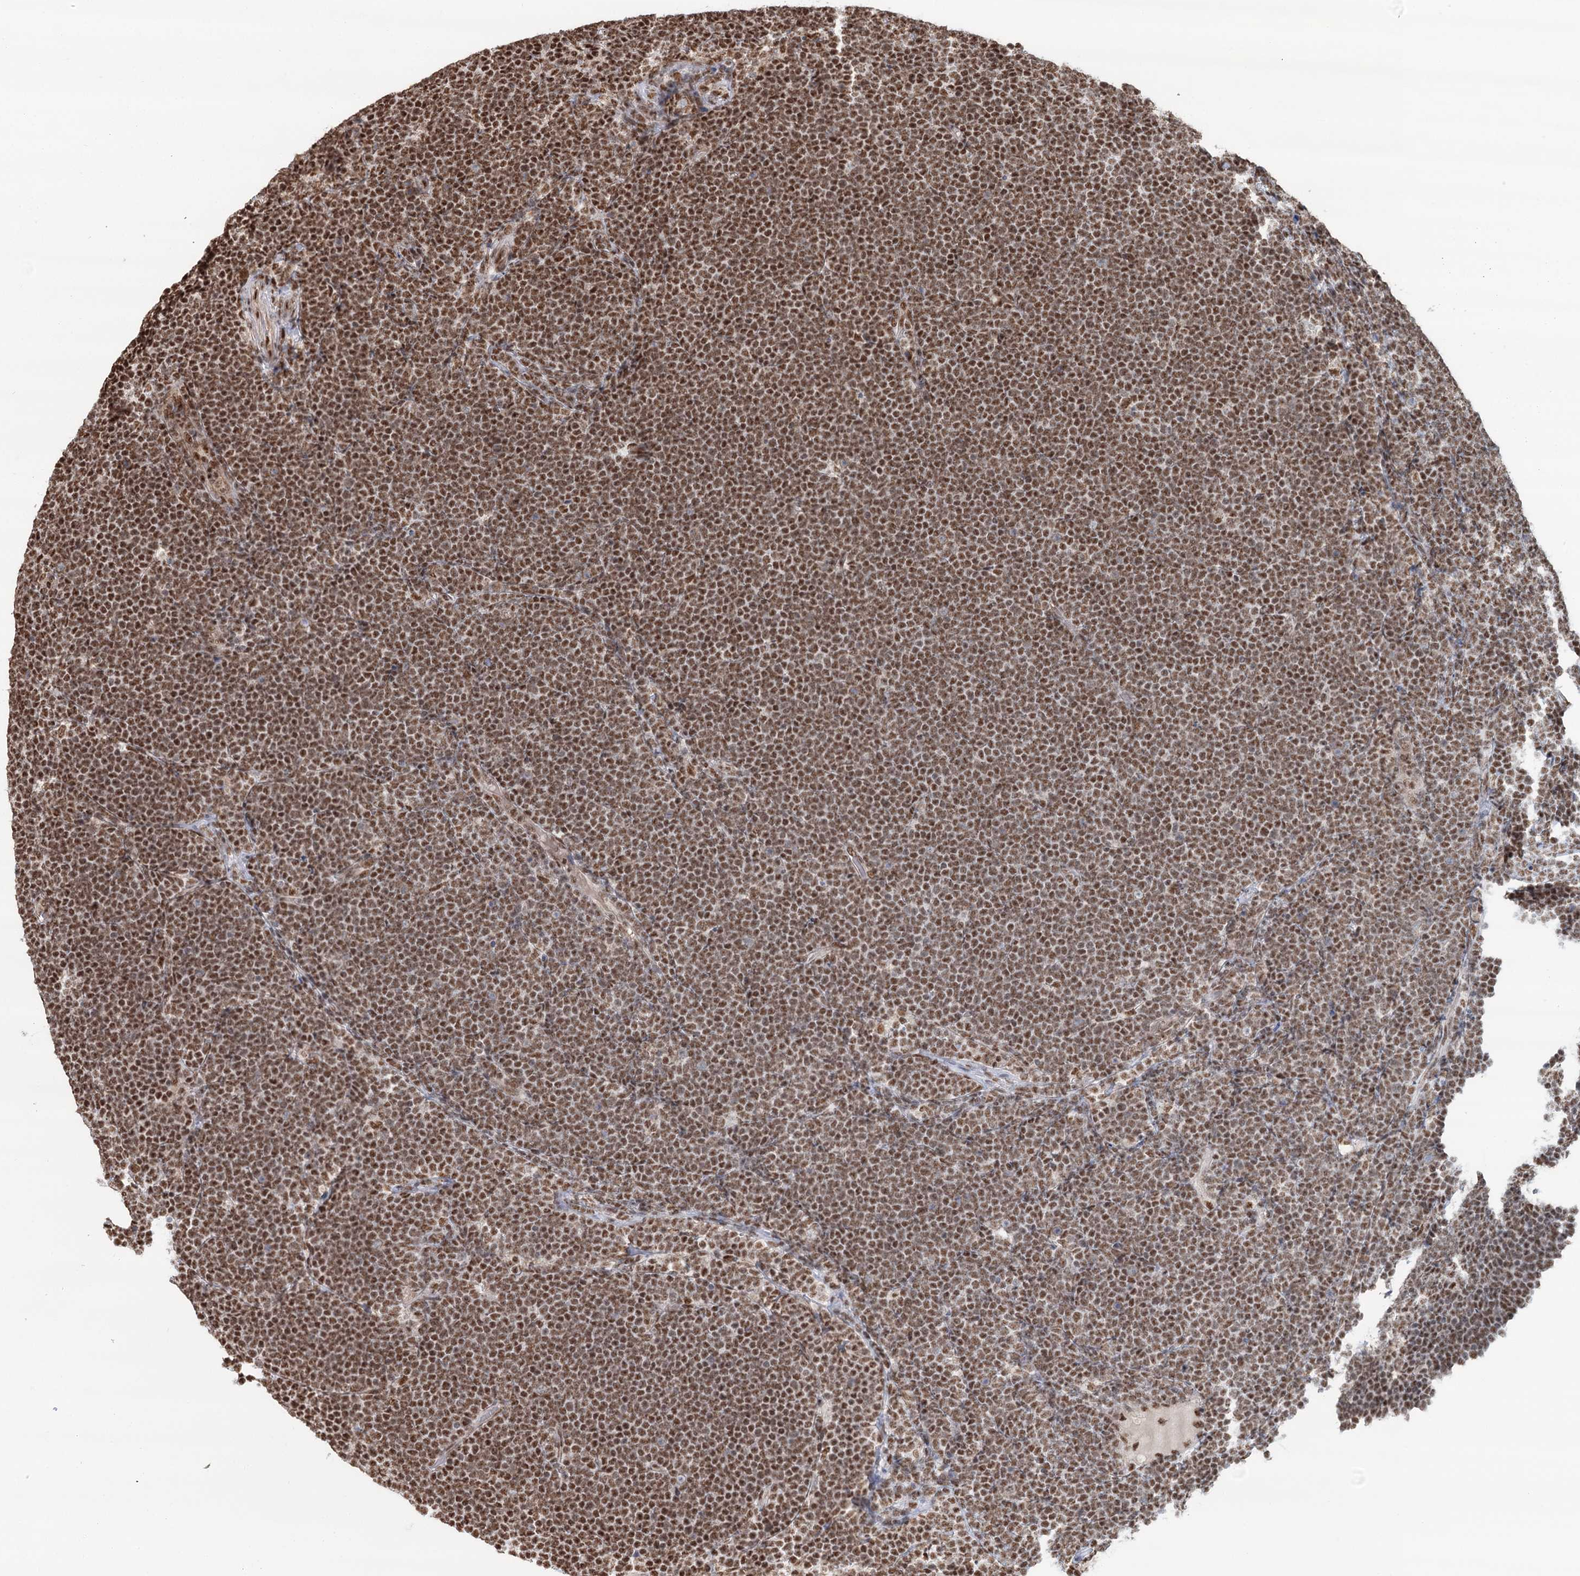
{"staining": {"intensity": "moderate", "quantity": ">75%", "location": "nuclear"}, "tissue": "lymphoma", "cell_type": "Tumor cells", "image_type": "cancer", "snomed": [{"axis": "morphology", "description": "Malignant lymphoma, non-Hodgkin's type, High grade"}, {"axis": "topography", "description": "Lymph node"}], "caption": "A micrograph showing moderate nuclear staining in about >75% of tumor cells in lymphoma, as visualized by brown immunohistochemical staining.", "gene": "GPALPP1", "patient": {"sex": "male", "age": 13}}